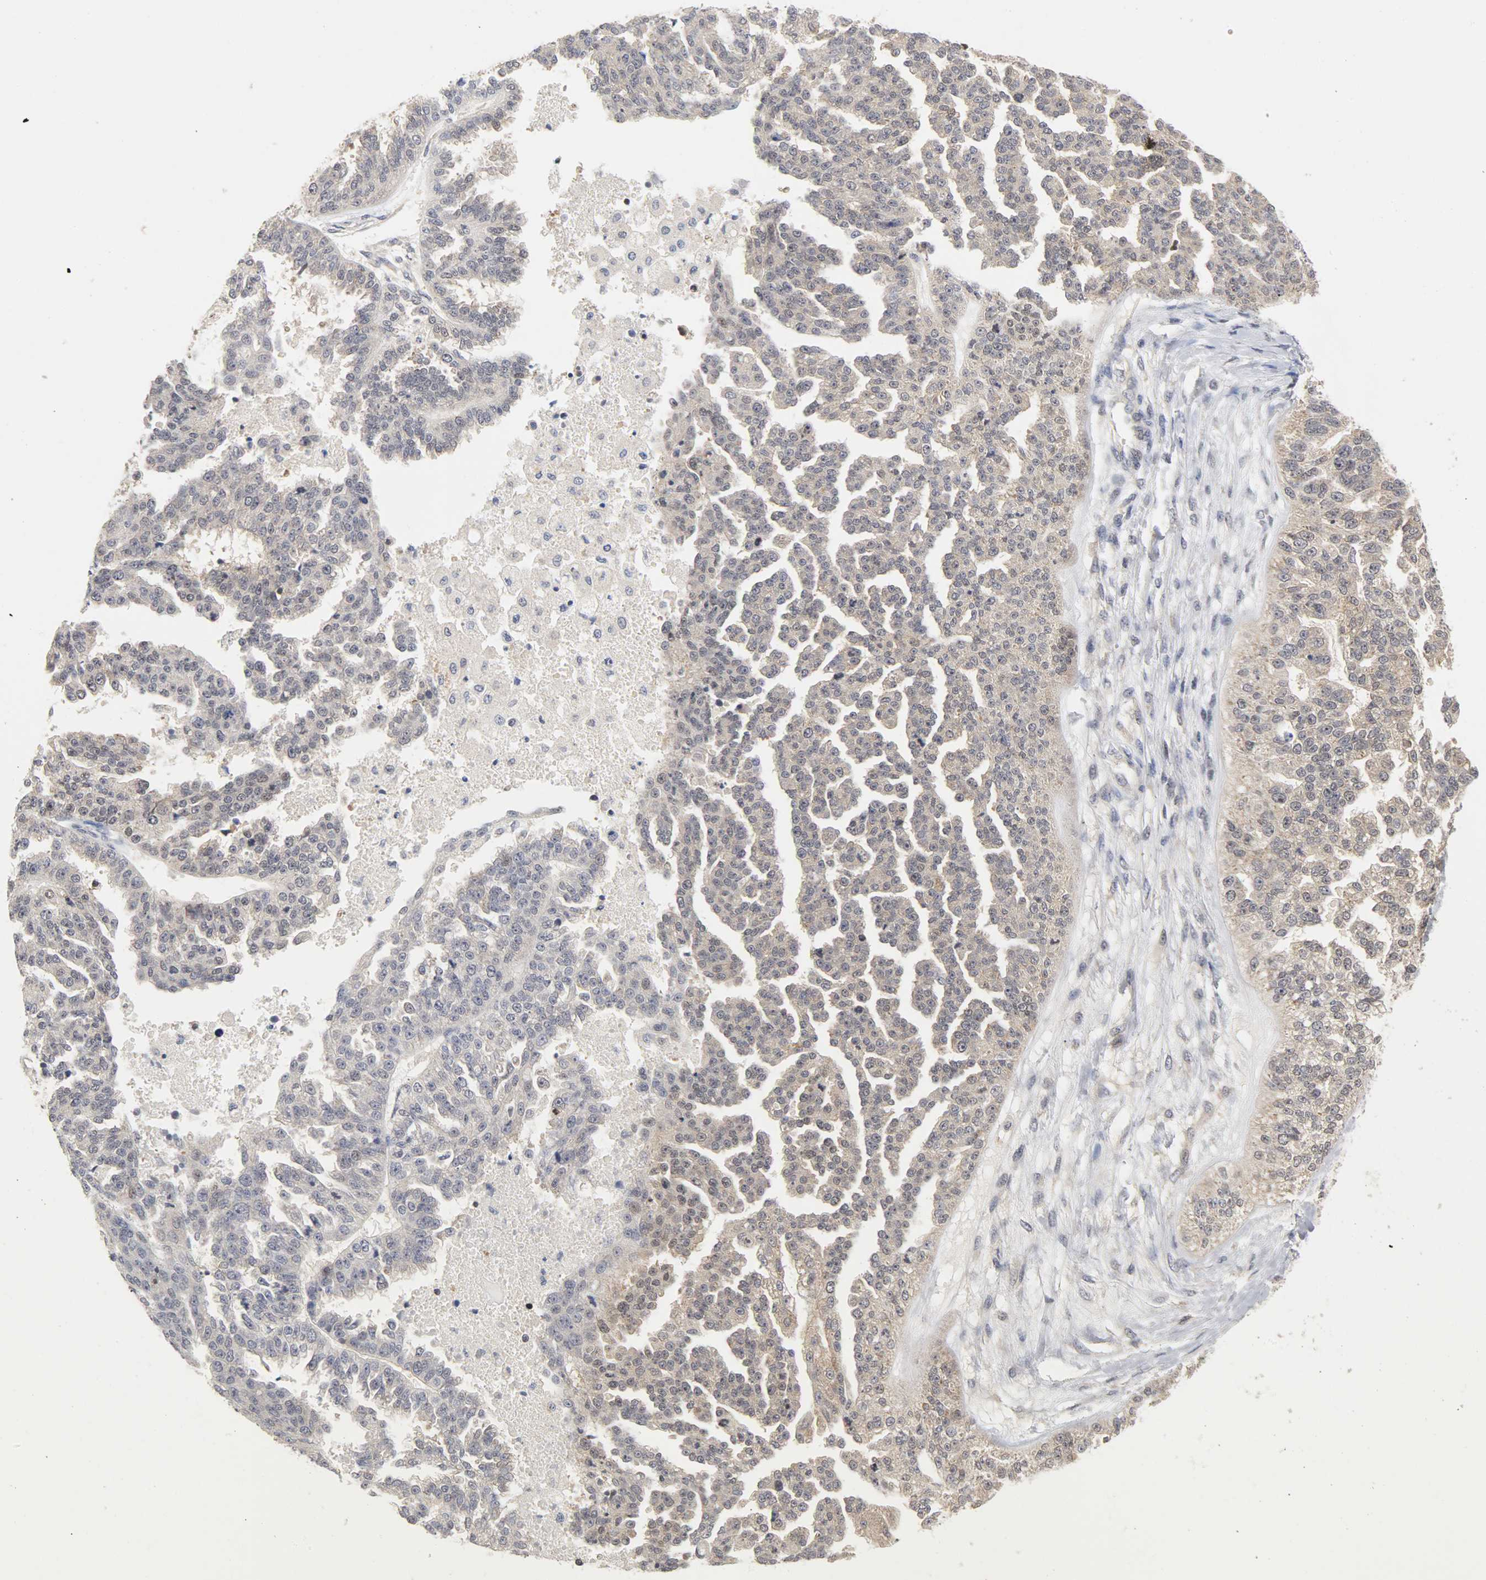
{"staining": {"intensity": "moderate", "quantity": "25%-75%", "location": "cytoplasmic/membranous"}, "tissue": "ovarian cancer", "cell_type": "Tumor cells", "image_type": "cancer", "snomed": [{"axis": "morphology", "description": "Cystadenocarcinoma, serous, NOS"}, {"axis": "topography", "description": "Ovary"}], "caption": "Immunohistochemistry (DAB) staining of ovarian serous cystadenocarcinoma reveals moderate cytoplasmic/membranous protein positivity in about 25%-75% of tumor cells.", "gene": "UBE2M", "patient": {"sex": "female", "age": 58}}